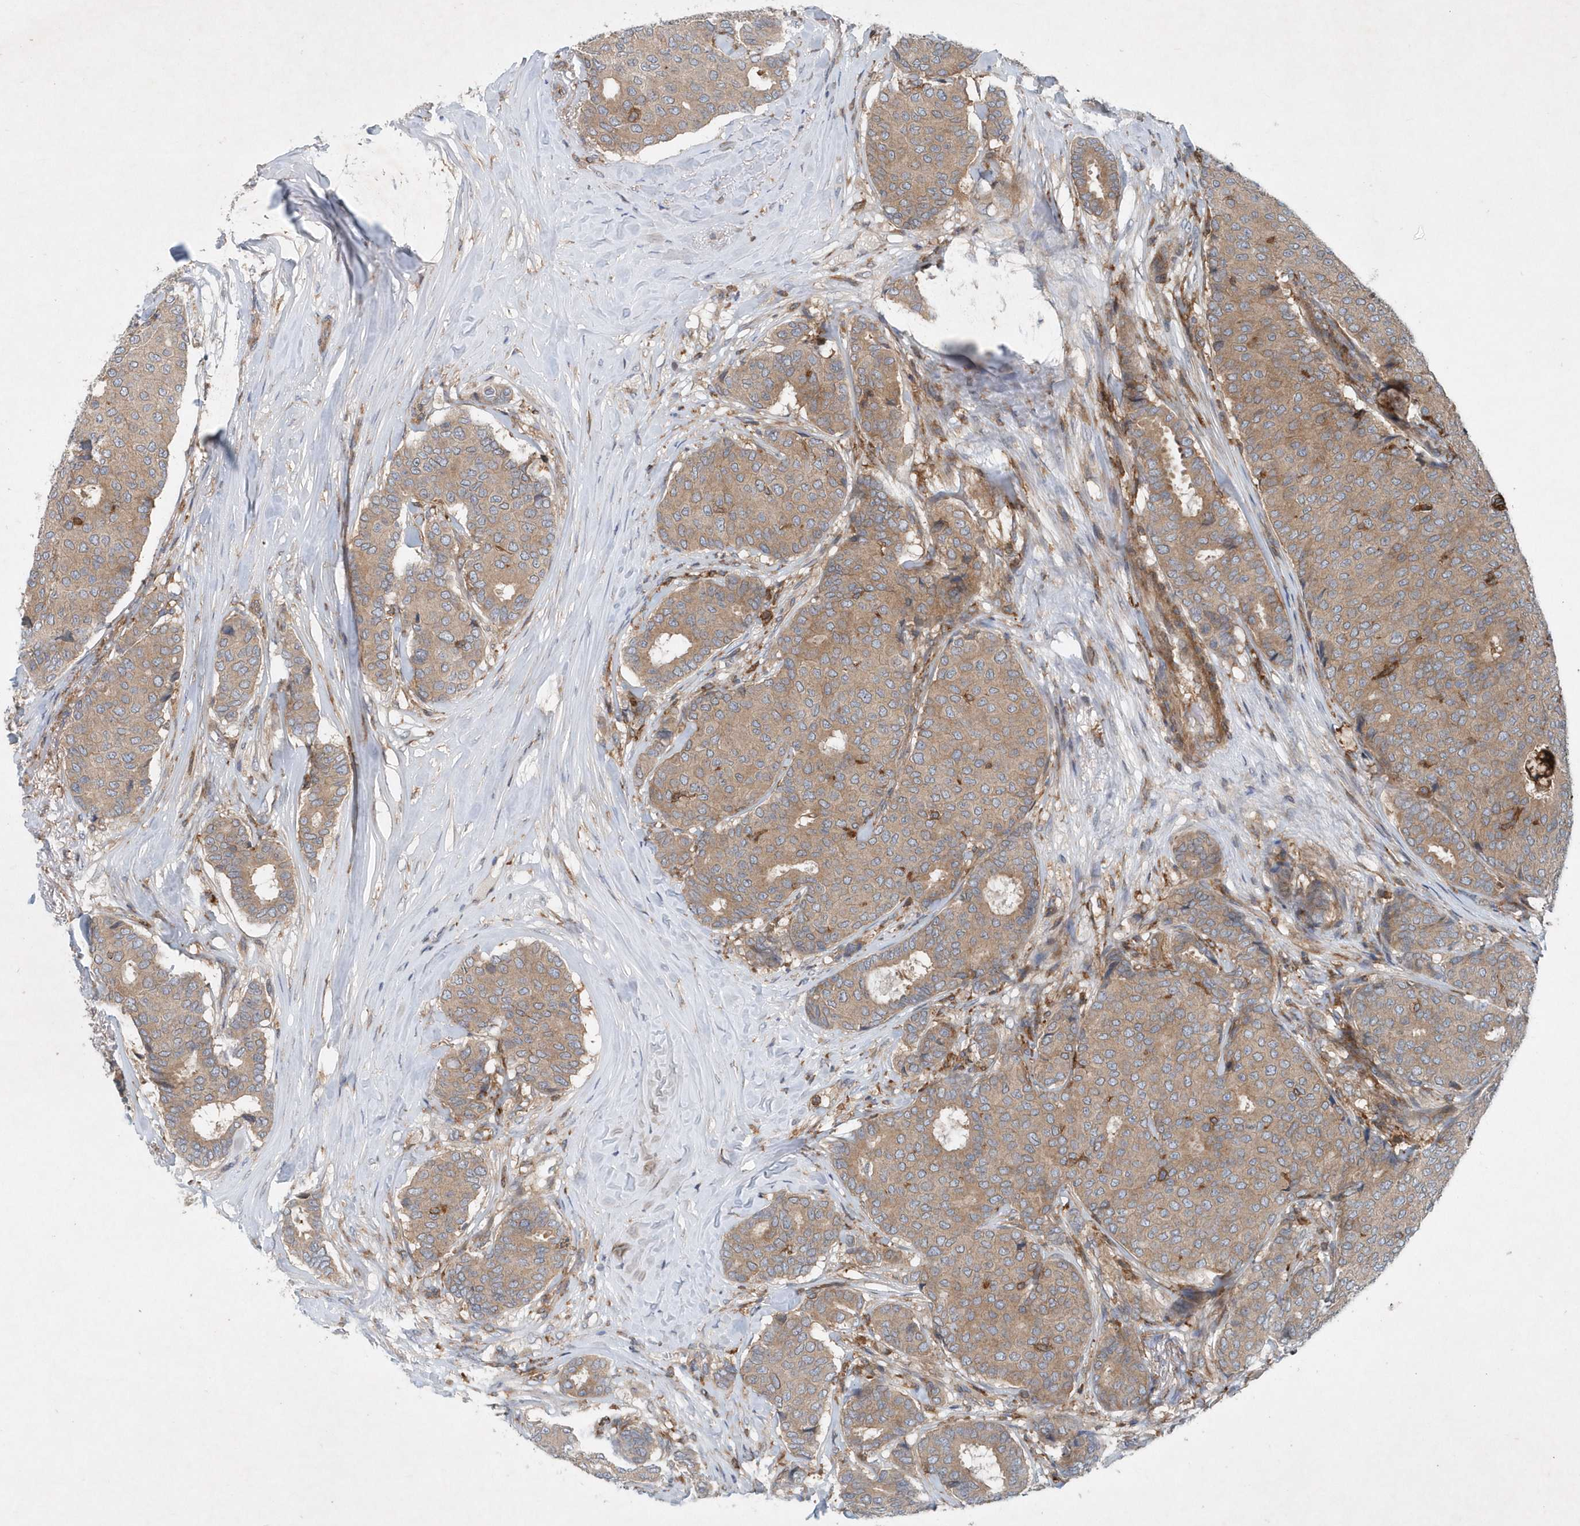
{"staining": {"intensity": "moderate", "quantity": ">75%", "location": "cytoplasmic/membranous"}, "tissue": "breast cancer", "cell_type": "Tumor cells", "image_type": "cancer", "snomed": [{"axis": "morphology", "description": "Duct carcinoma"}, {"axis": "topography", "description": "Breast"}], "caption": "A micrograph showing moderate cytoplasmic/membranous expression in approximately >75% of tumor cells in breast cancer (invasive ductal carcinoma), as visualized by brown immunohistochemical staining.", "gene": "P2RY10", "patient": {"sex": "female", "age": 75}}